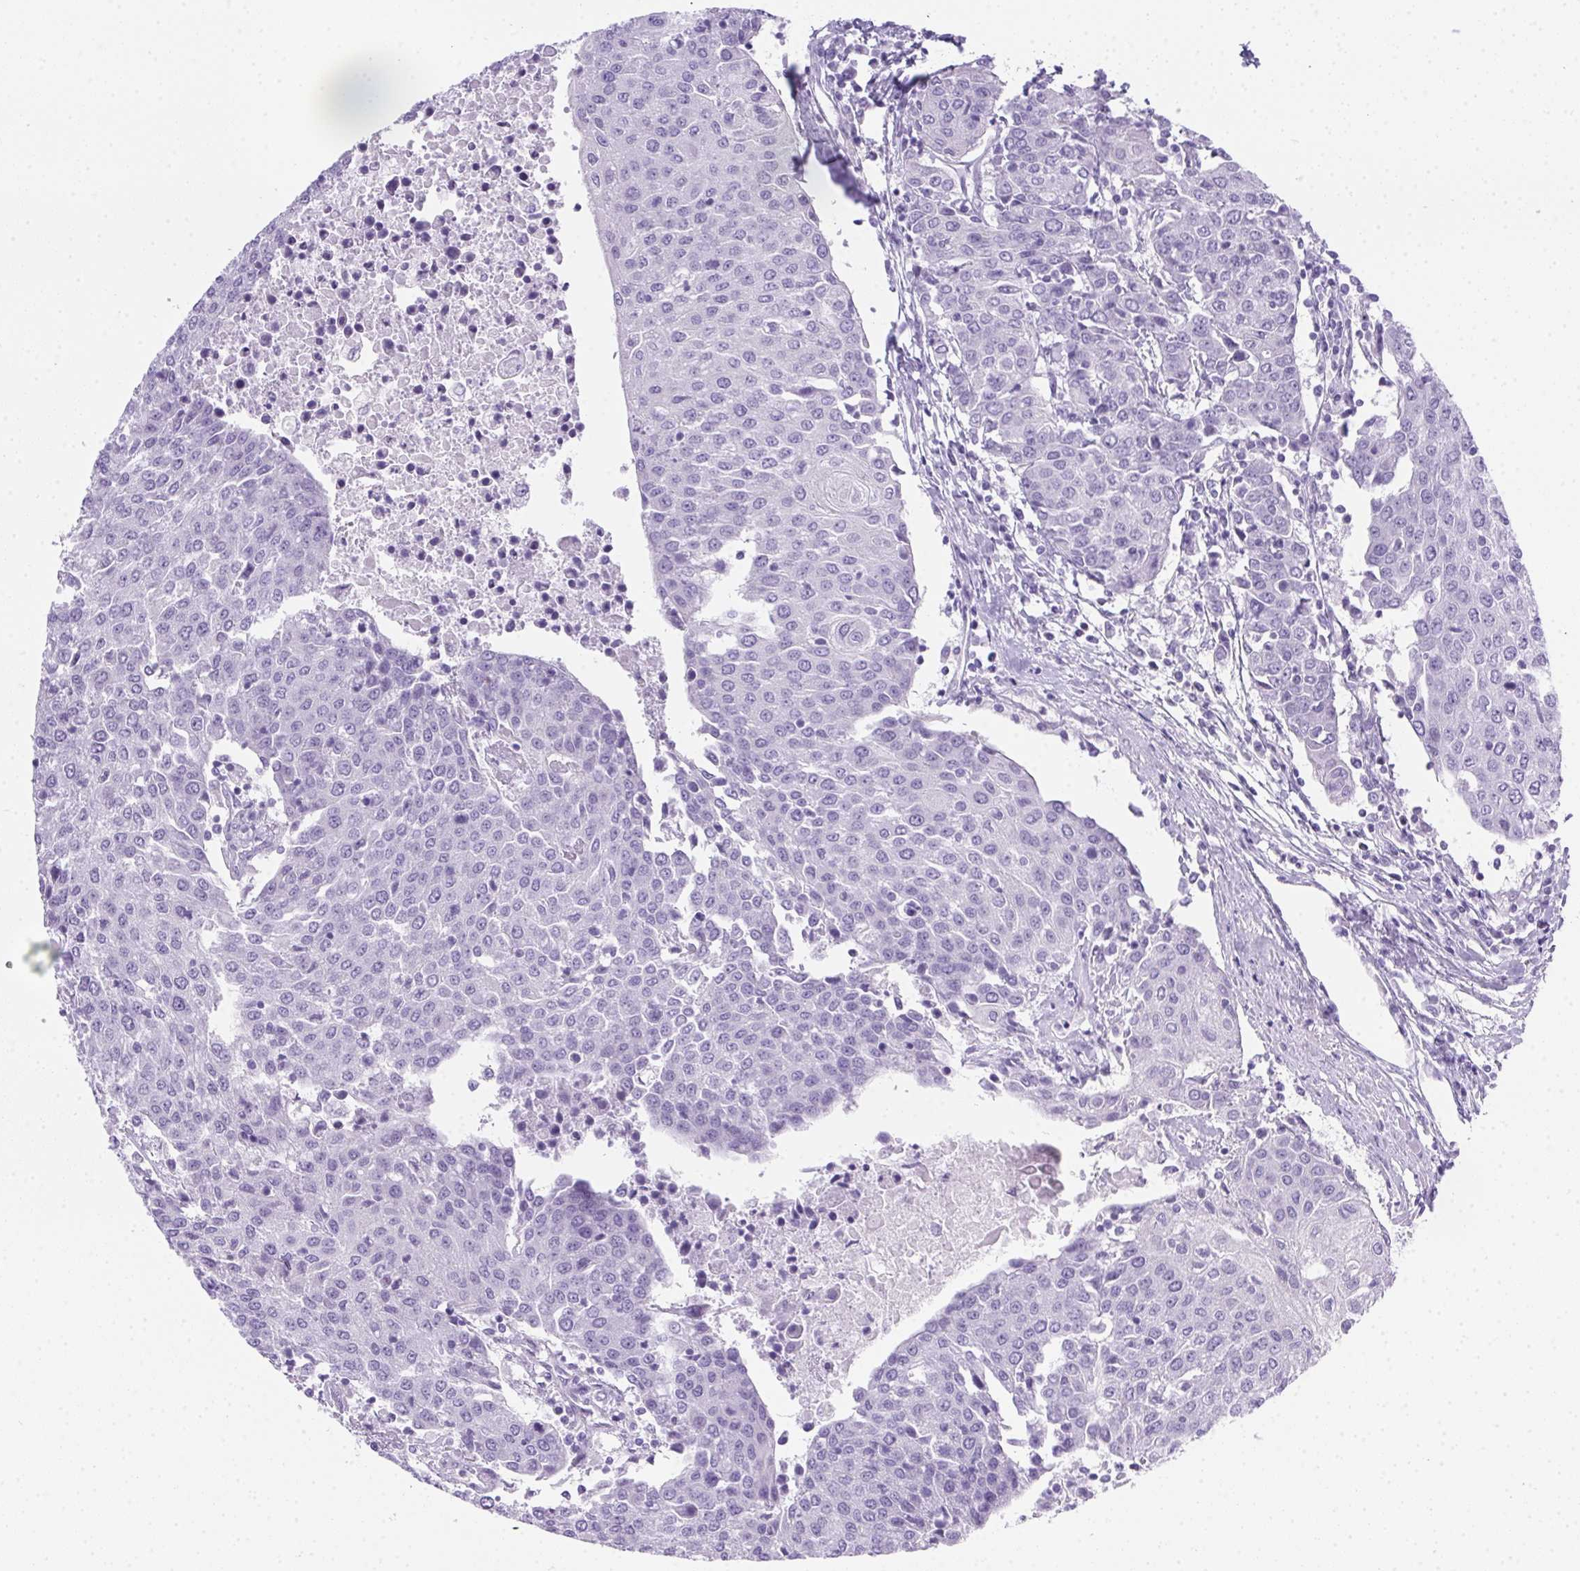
{"staining": {"intensity": "negative", "quantity": "none", "location": "none"}, "tissue": "urothelial cancer", "cell_type": "Tumor cells", "image_type": "cancer", "snomed": [{"axis": "morphology", "description": "Urothelial carcinoma, High grade"}, {"axis": "topography", "description": "Urinary bladder"}], "caption": "Photomicrograph shows no protein staining in tumor cells of high-grade urothelial carcinoma tissue.", "gene": "SPACA5B", "patient": {"sex": "female", "age": 85}}